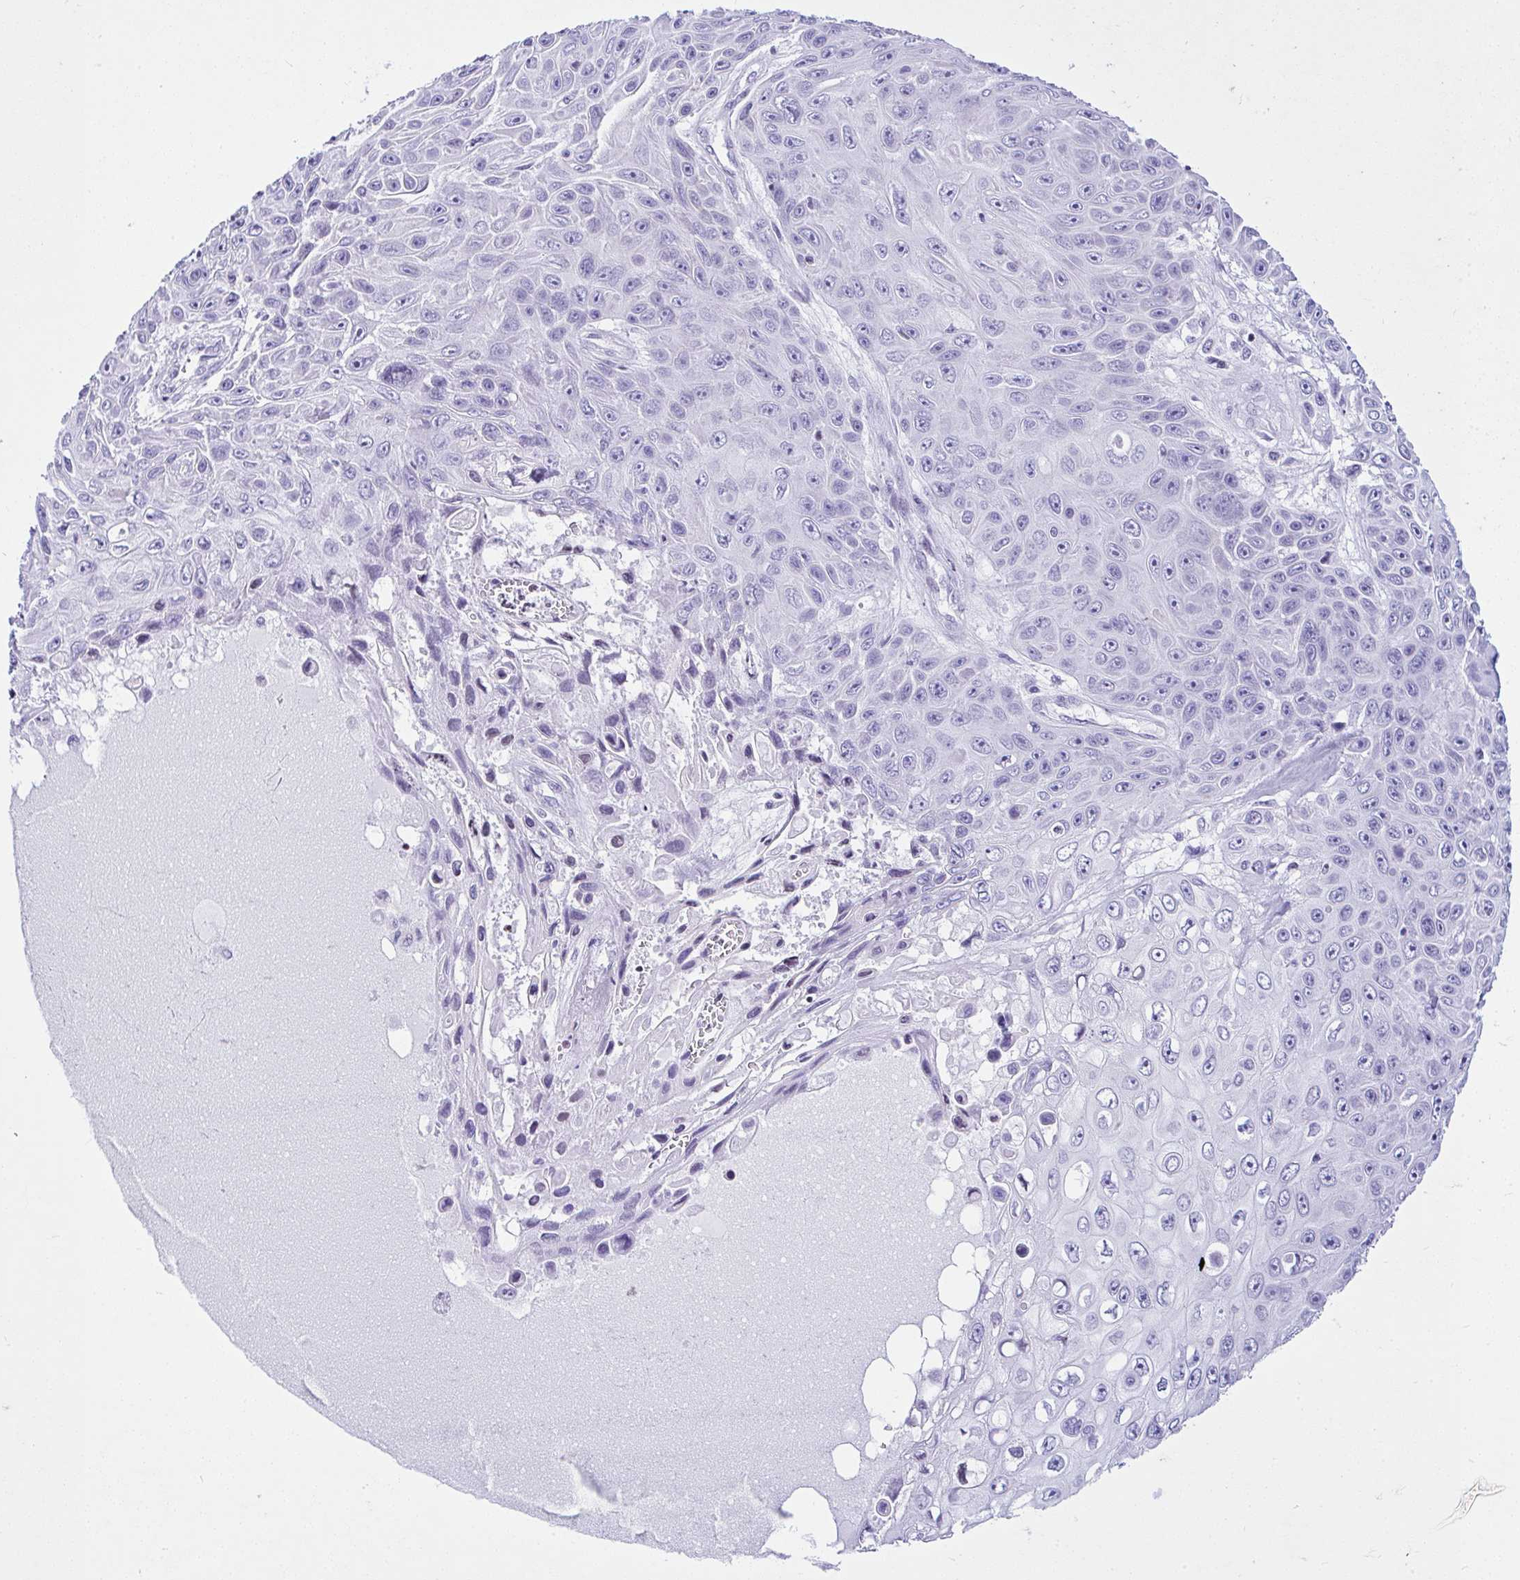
{"staining": {"intensity": "negative", "quantity": "none", "location": "none"}, "tissue": "skin cancer", "cell_type": "Tumor cells", "image_type": "cancer", "snomed": [{"axis": "morphology", "description": "Squamous cell carcinoma, NOS"}, {"axis": "topography", "description": "Skin"}], "caption": "DAB (3,3'-diaminobenzidine) immunohistochemical staining of human skin squamous cell carcinoma exhibits no significant expression in tumor cells.", "gene": "KRT27", "patient": {"sex": "male", "age": 82}}